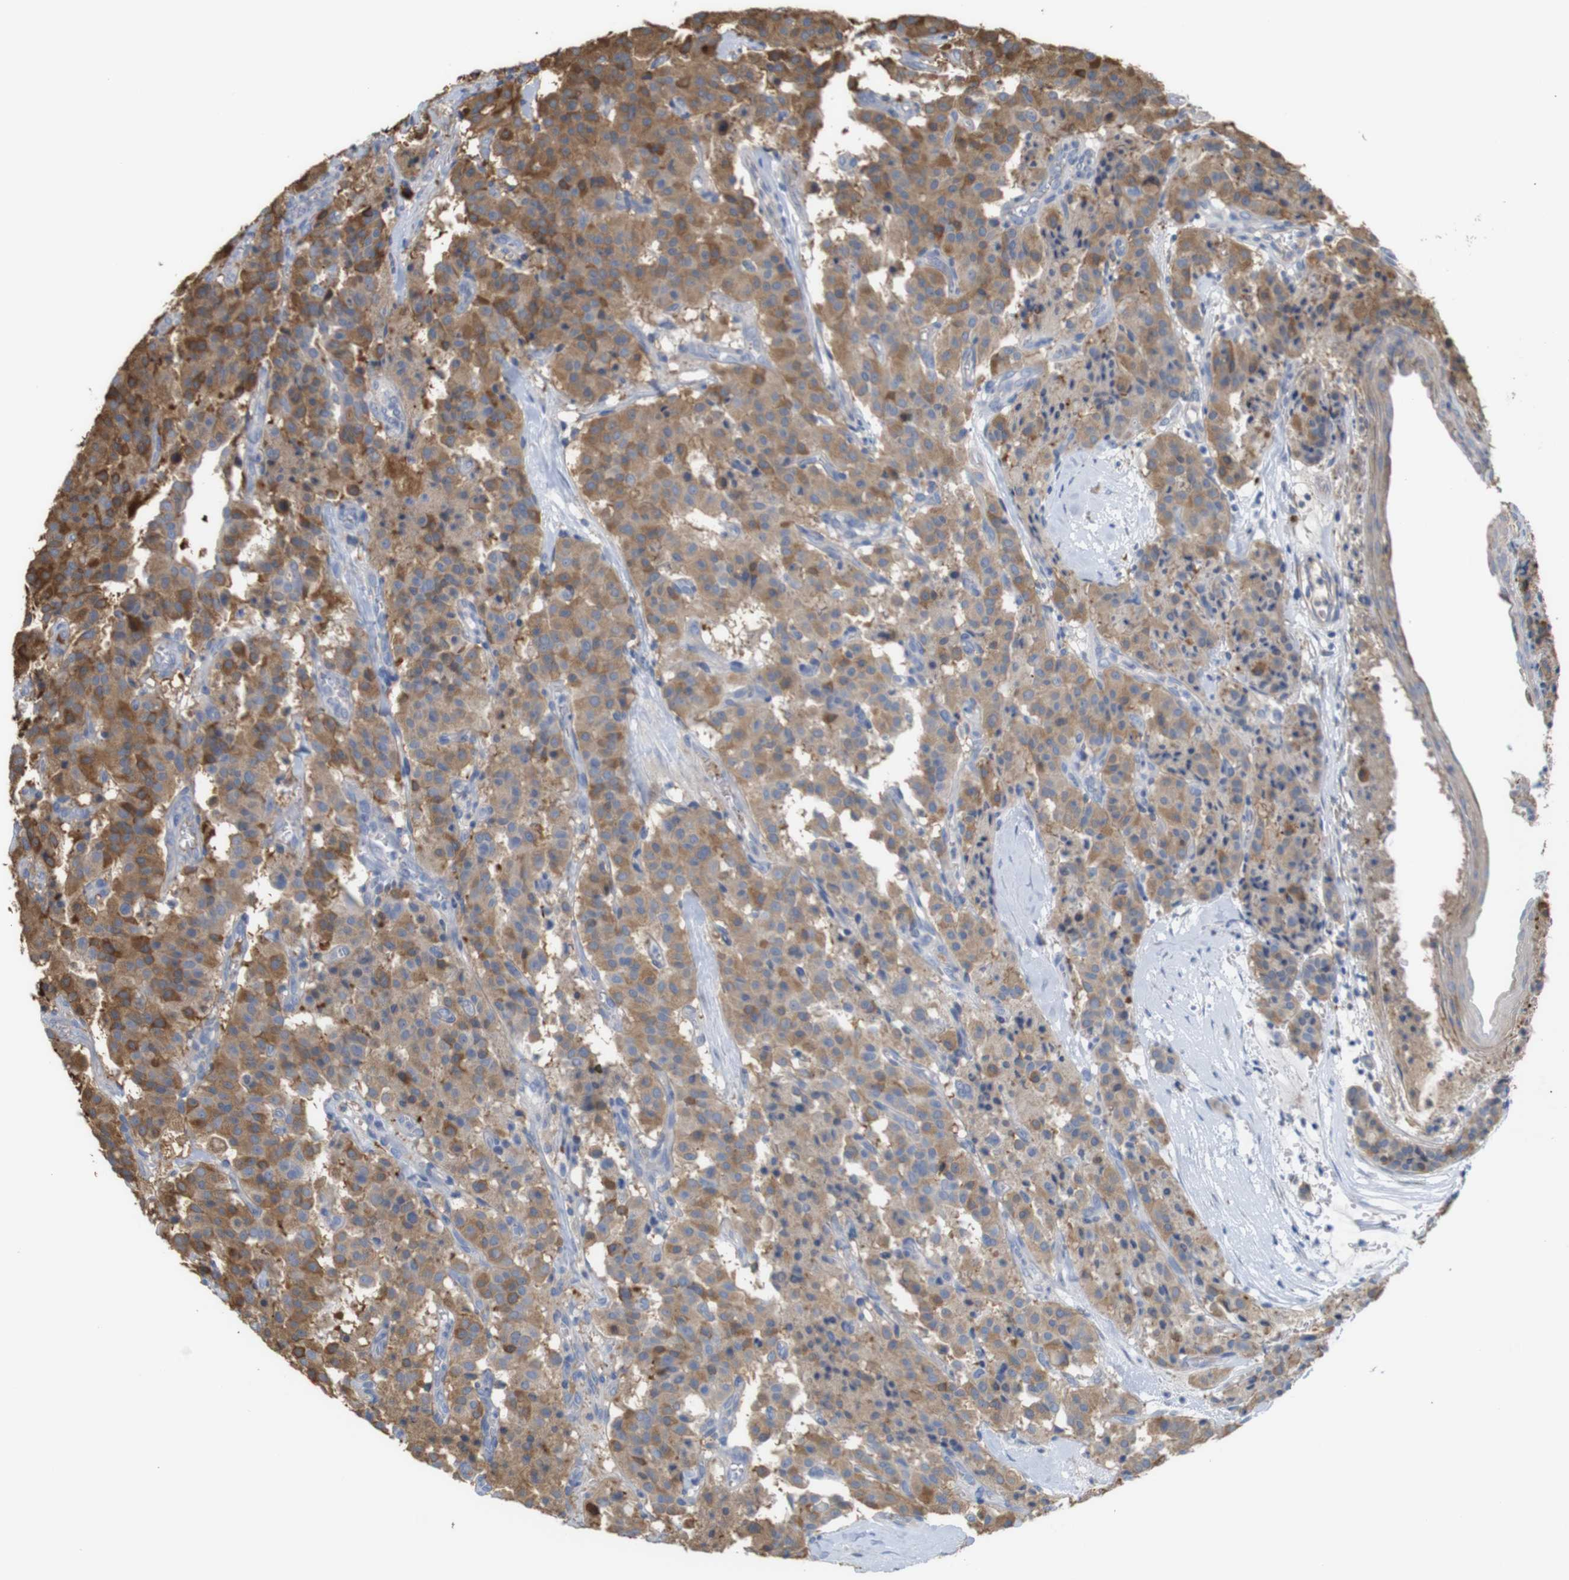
{"staining": {"intensity": "moderate", "quantity": ">75%", "location": "cytoplasmic/membranous"}, "tissue": "carcinoid", "cell_type": "Tumor cells", "image_type": "cancer", "snomed": [{"axis": "morphology", "description": "Carcinoid, malignant, NOS"}, {"axis": "topography", "description": "Lung"}], "caption": "Tumor cells reveal moderate cytoplasmic/membranous positivity in approximately >75% of cells in carcinoid. (Brightfield microscopy of DAB IHC at high magnification).", "gene": "PTPRR", "patient": {"sex": "male", "age": 30}}